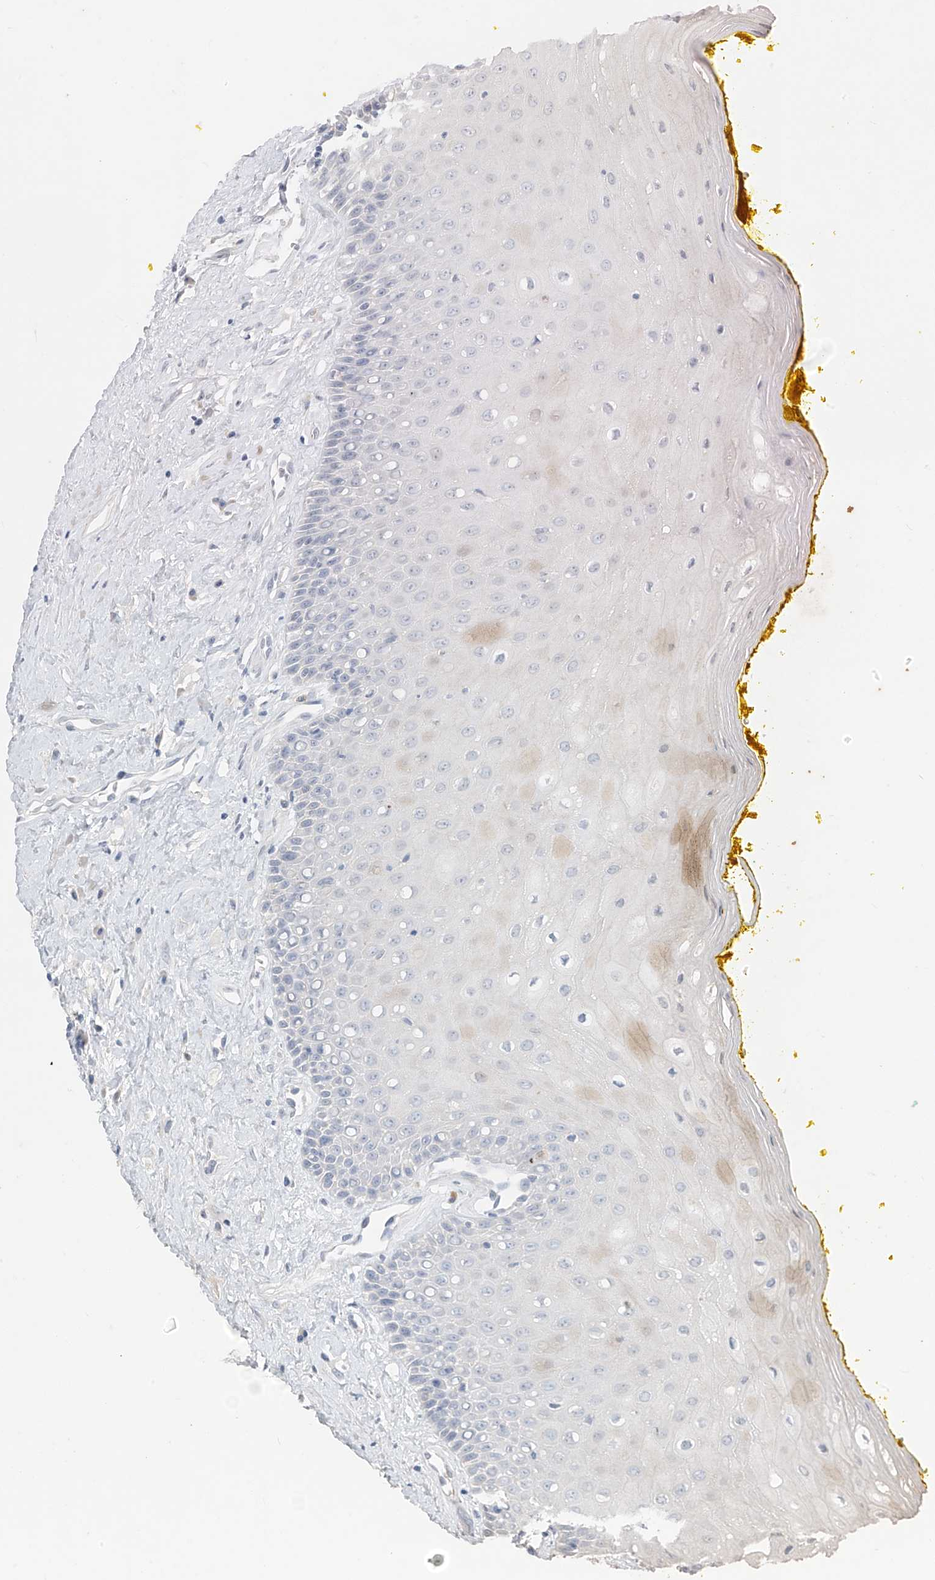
{"staining": {"intensity": "negative", "quantity": "none", "location": "none"}, "tissue": "oral mucosa", "cell_type": "Squamous epithelial cells", "image_type": "normal", "snomed": [{"axis": "morphology", "description": "Normal tissue, NOS"}, {"axis": "morphology", "description": "Squamous cell carcinoma, NOS"}, {"axis": "topography", "description": "Oral tissue"}, {"axis": "topography", "description": "Head-Neck"}], "caption": "Squamous epithelial cells show no significant positivity in benign oral mucosa. (Stains: DAB (3,3'-diaminobenzidine) immunohistochemistry (IHC) with hematoxylin counter stain, Microscopy: brightfield microscopy at high magnification).", "gene": "CX3CR1", "patient": {"sex": "female", "age": 70}}